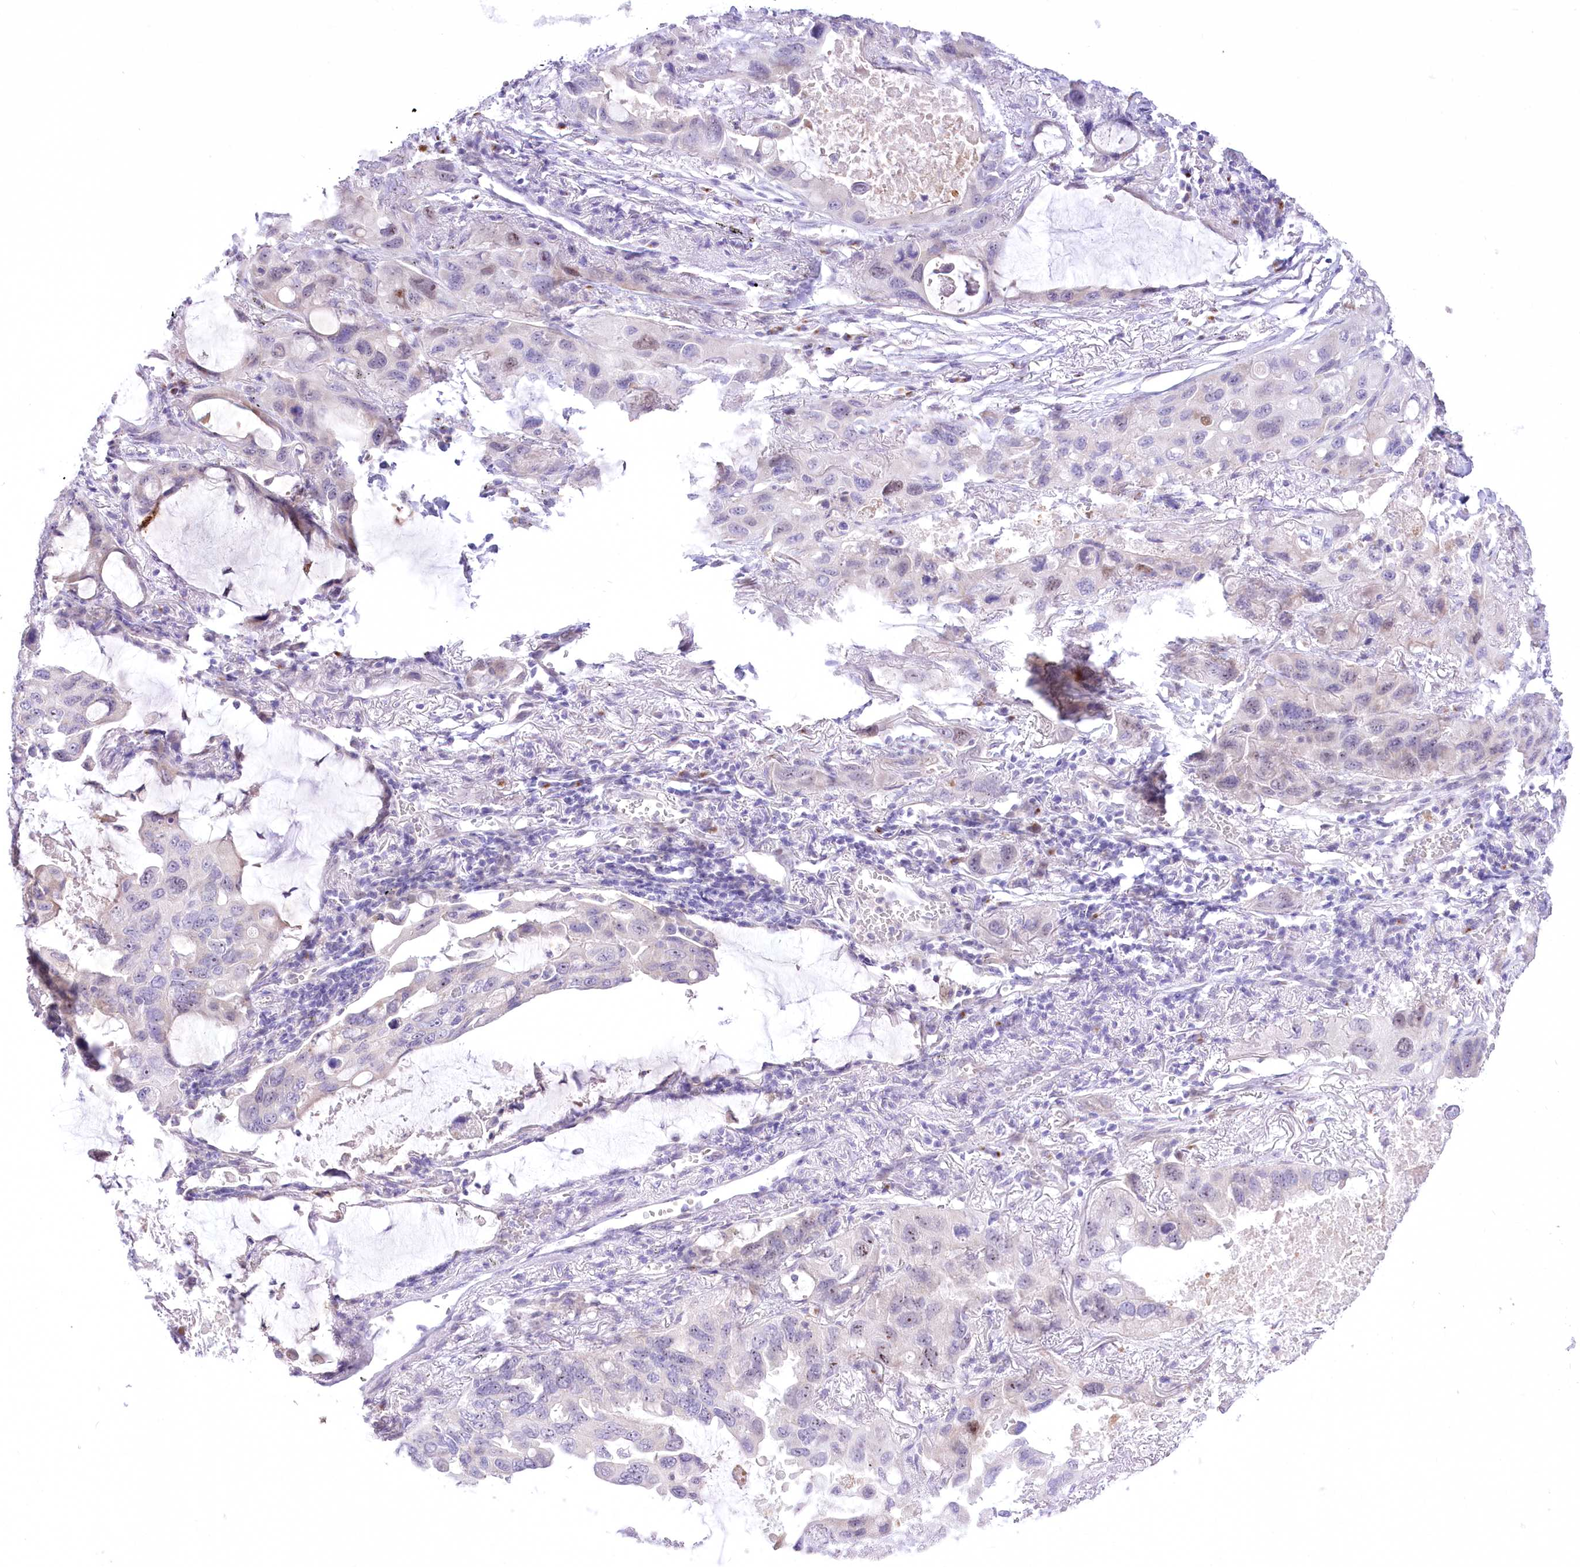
{"staining": {"intensity": "negative", "quantity": "none", "location": "none"}, "tissue": "lung cancer", "cell_type": "Tumor cells", "image_type": "cancer", "snomed": [{"axis": "morphology", "description": "Squamous cell carcinoma, NOS"}, {"axis": "topography", "description": "Lung"}], "caption": "Tumor cells are negative for protein expression in human lung cancer (squamous cell carcinoma).", "gene": "BEND7", "patient": {"sex": "female", "age": 73}}